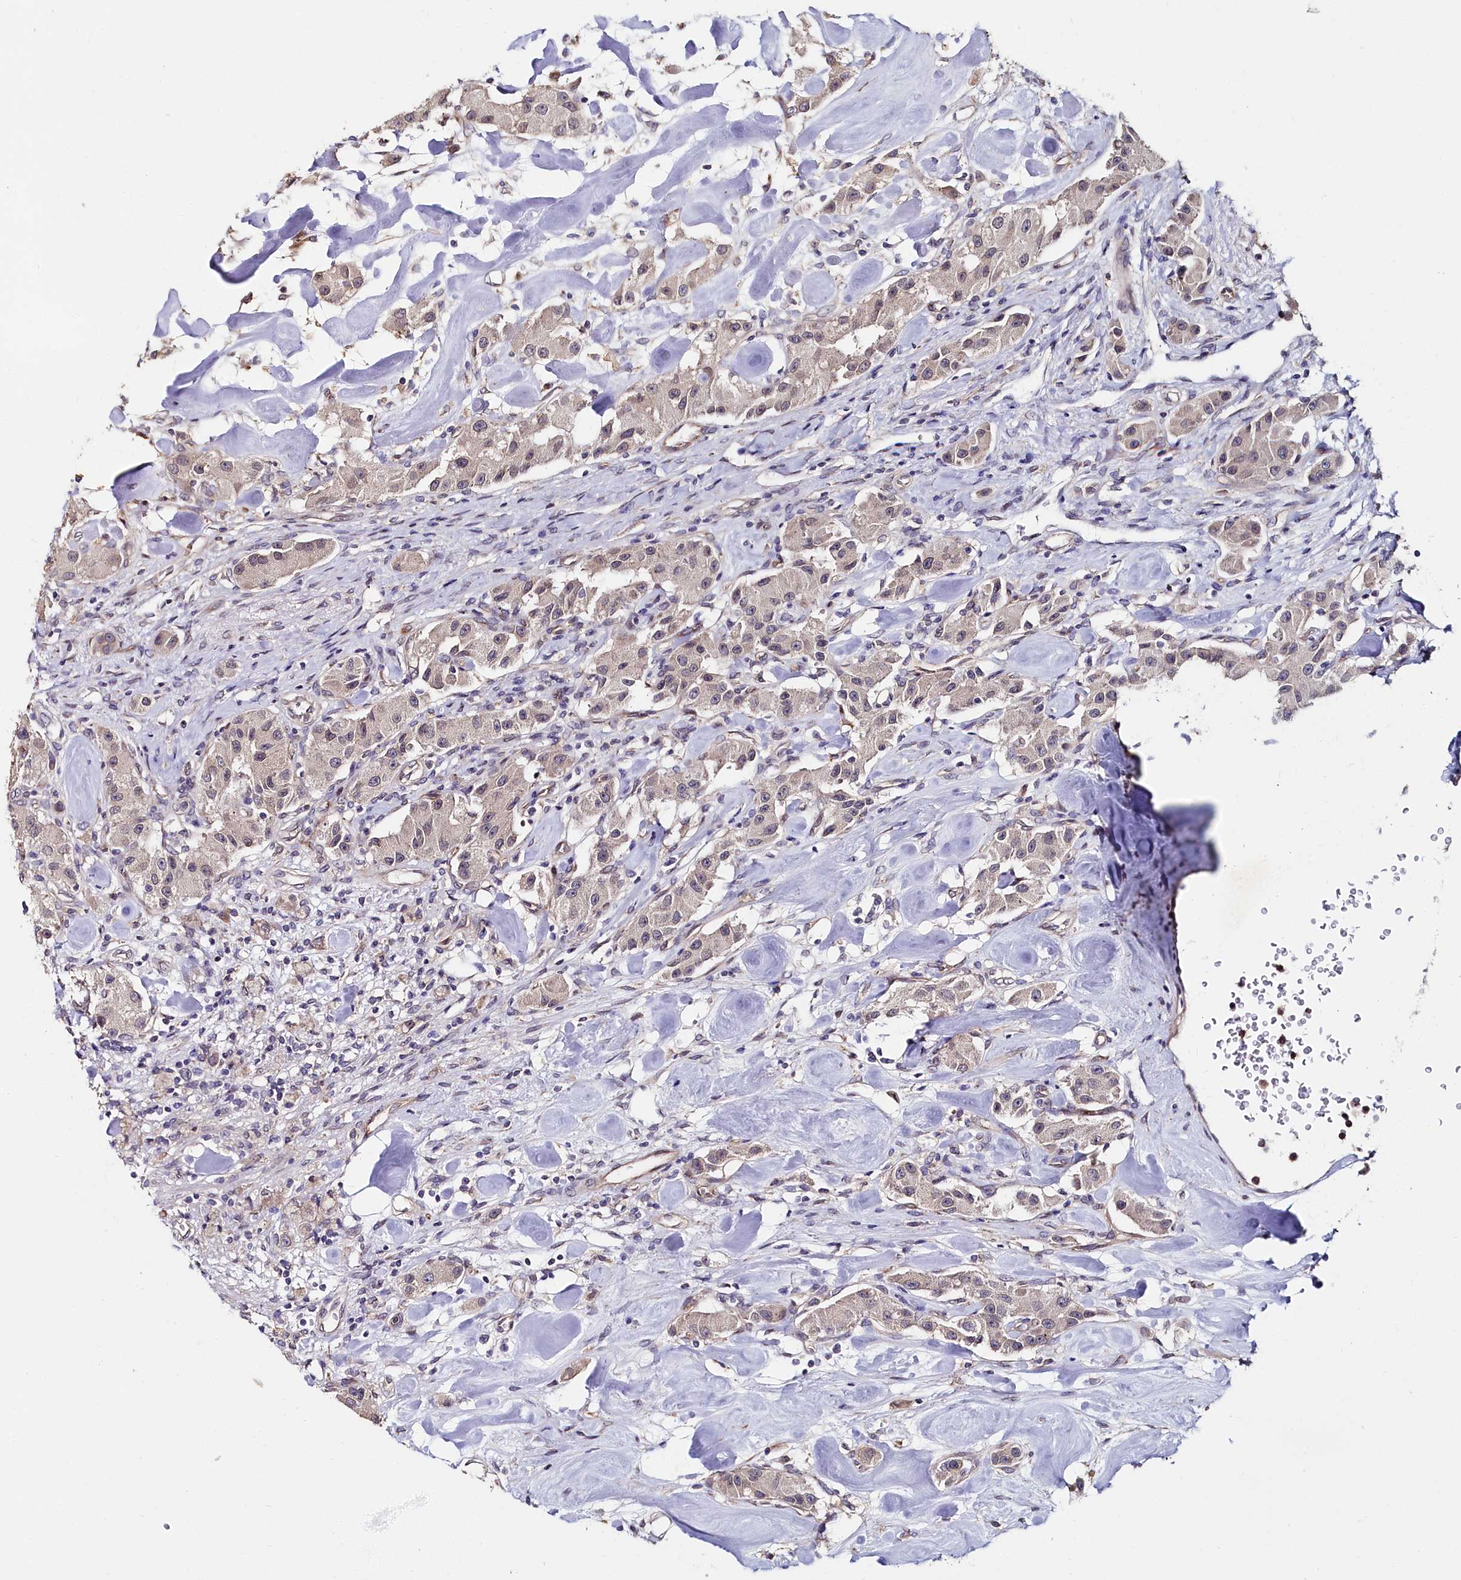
{"staining": {"intensity": "weak", "quantity": "<25%", "location": "nuclear"}, "tissue": "carcinoid", "cell_type": "Tumor cells", "image_type": "cancer", "snomed": [{"axis": "morphology", "description": "Carcinoid, malignant, NOS"}, {"axis": "topography", "description": "Pancreas"}], "caption": "A high-resolution image shows immunohistochemistry (IHC) staining of carcinoid (malignant), which displays no significant expression in tumor cells.", "gene": "C4orf19", "patient": {"sex": "male", "age": 41}}